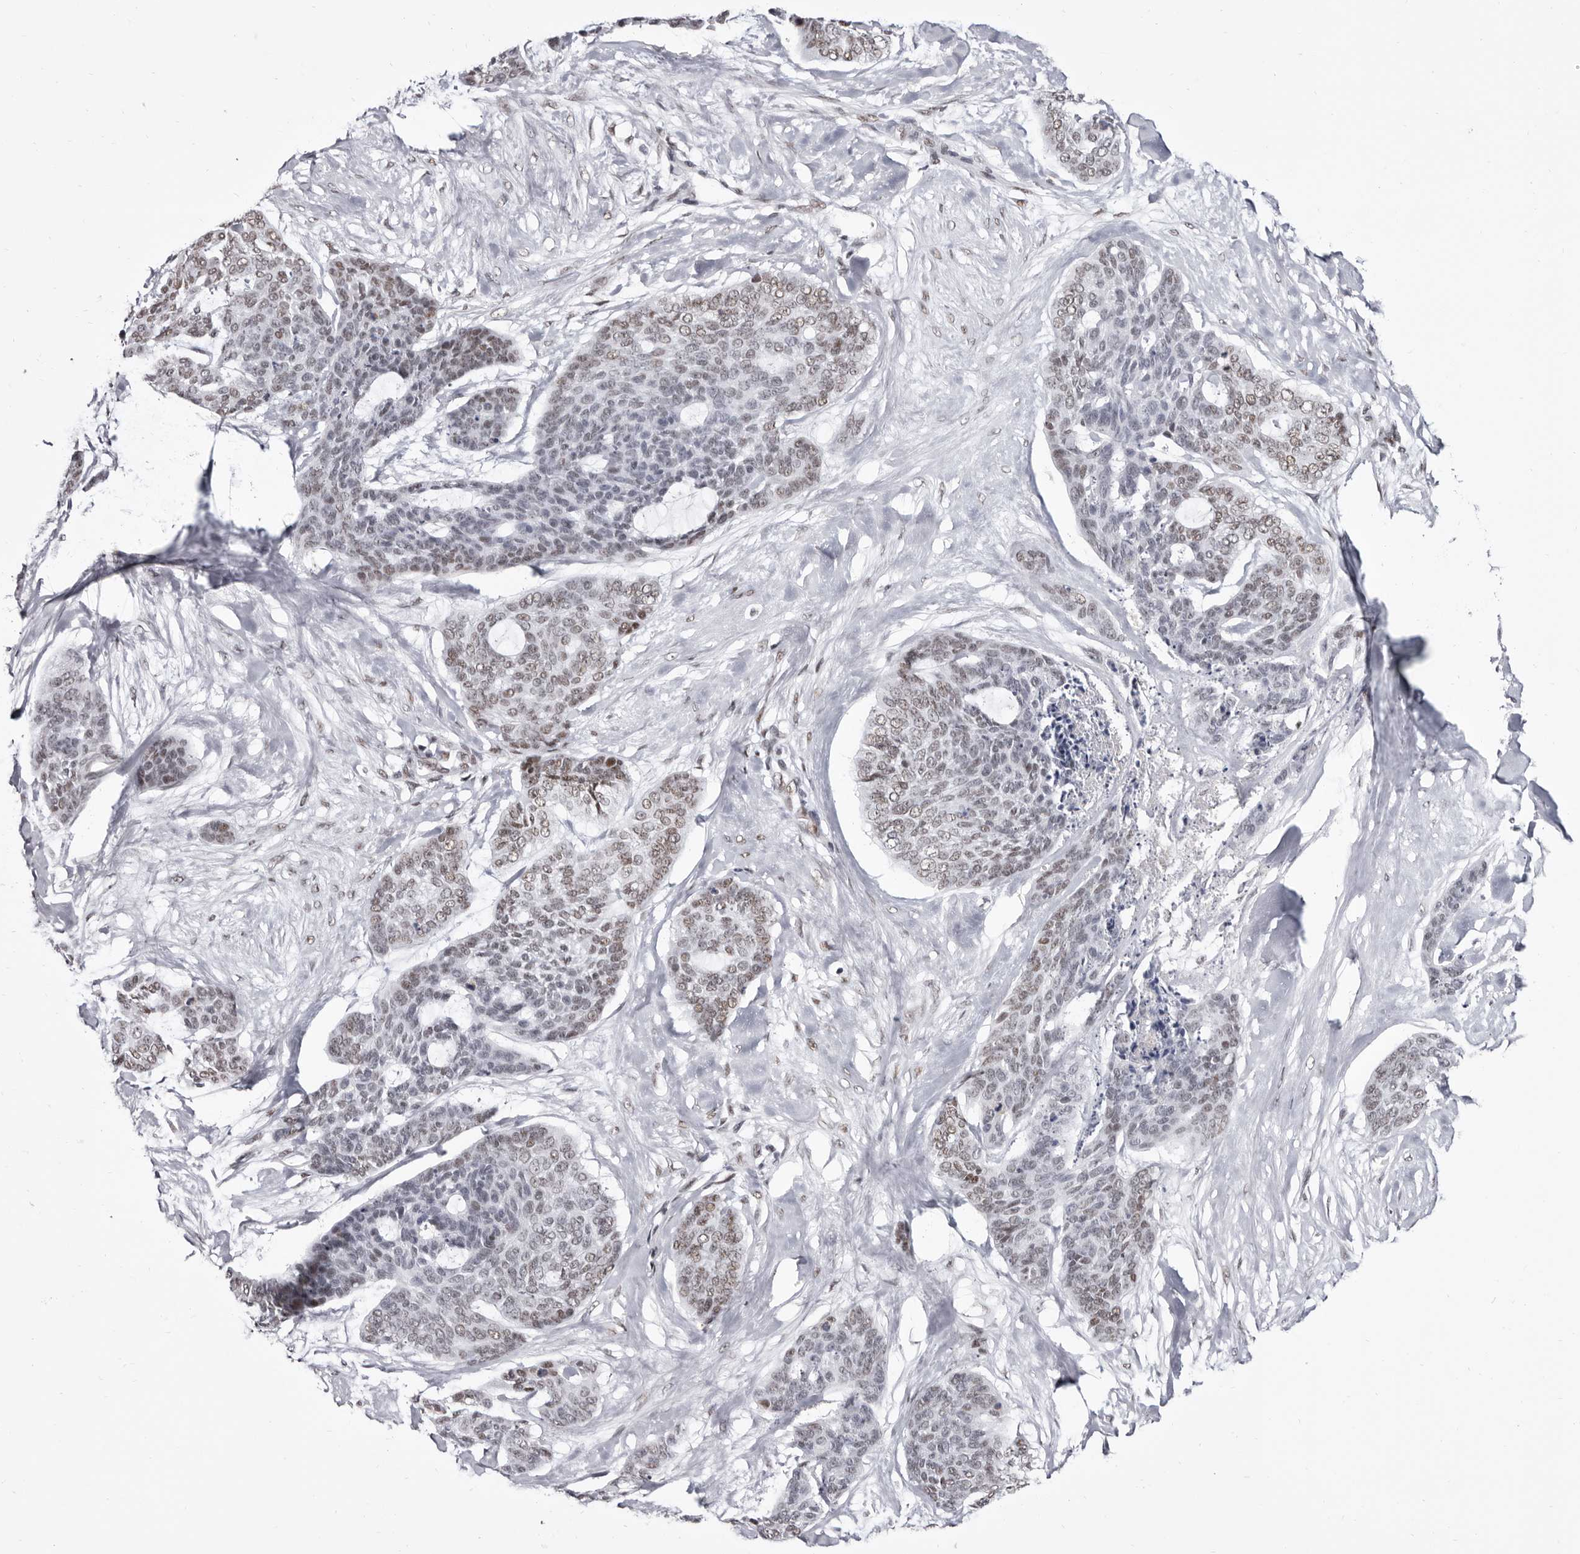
{"staining": {"intensity": "weak", "quantity": "25%-75%", "location": "nuclear"}, "tissue": "skin cancer", "cell_type": "Tumor cells", "image_type": "cancer", "snomed": [{"axis": "morphology", "description": "Basal cell carcinoma"}, {"axis": "topography", "description": "Skin"}], "caption": "Approximately 25%-75% of tumor cells in skin cancer (basal cell carcinoma) demonstrate weak nuclear protein staining as visualized by brown immunohistochemical staining.", "gene": "ZNF326", "patient": {"sex": "female", "age": 64}}